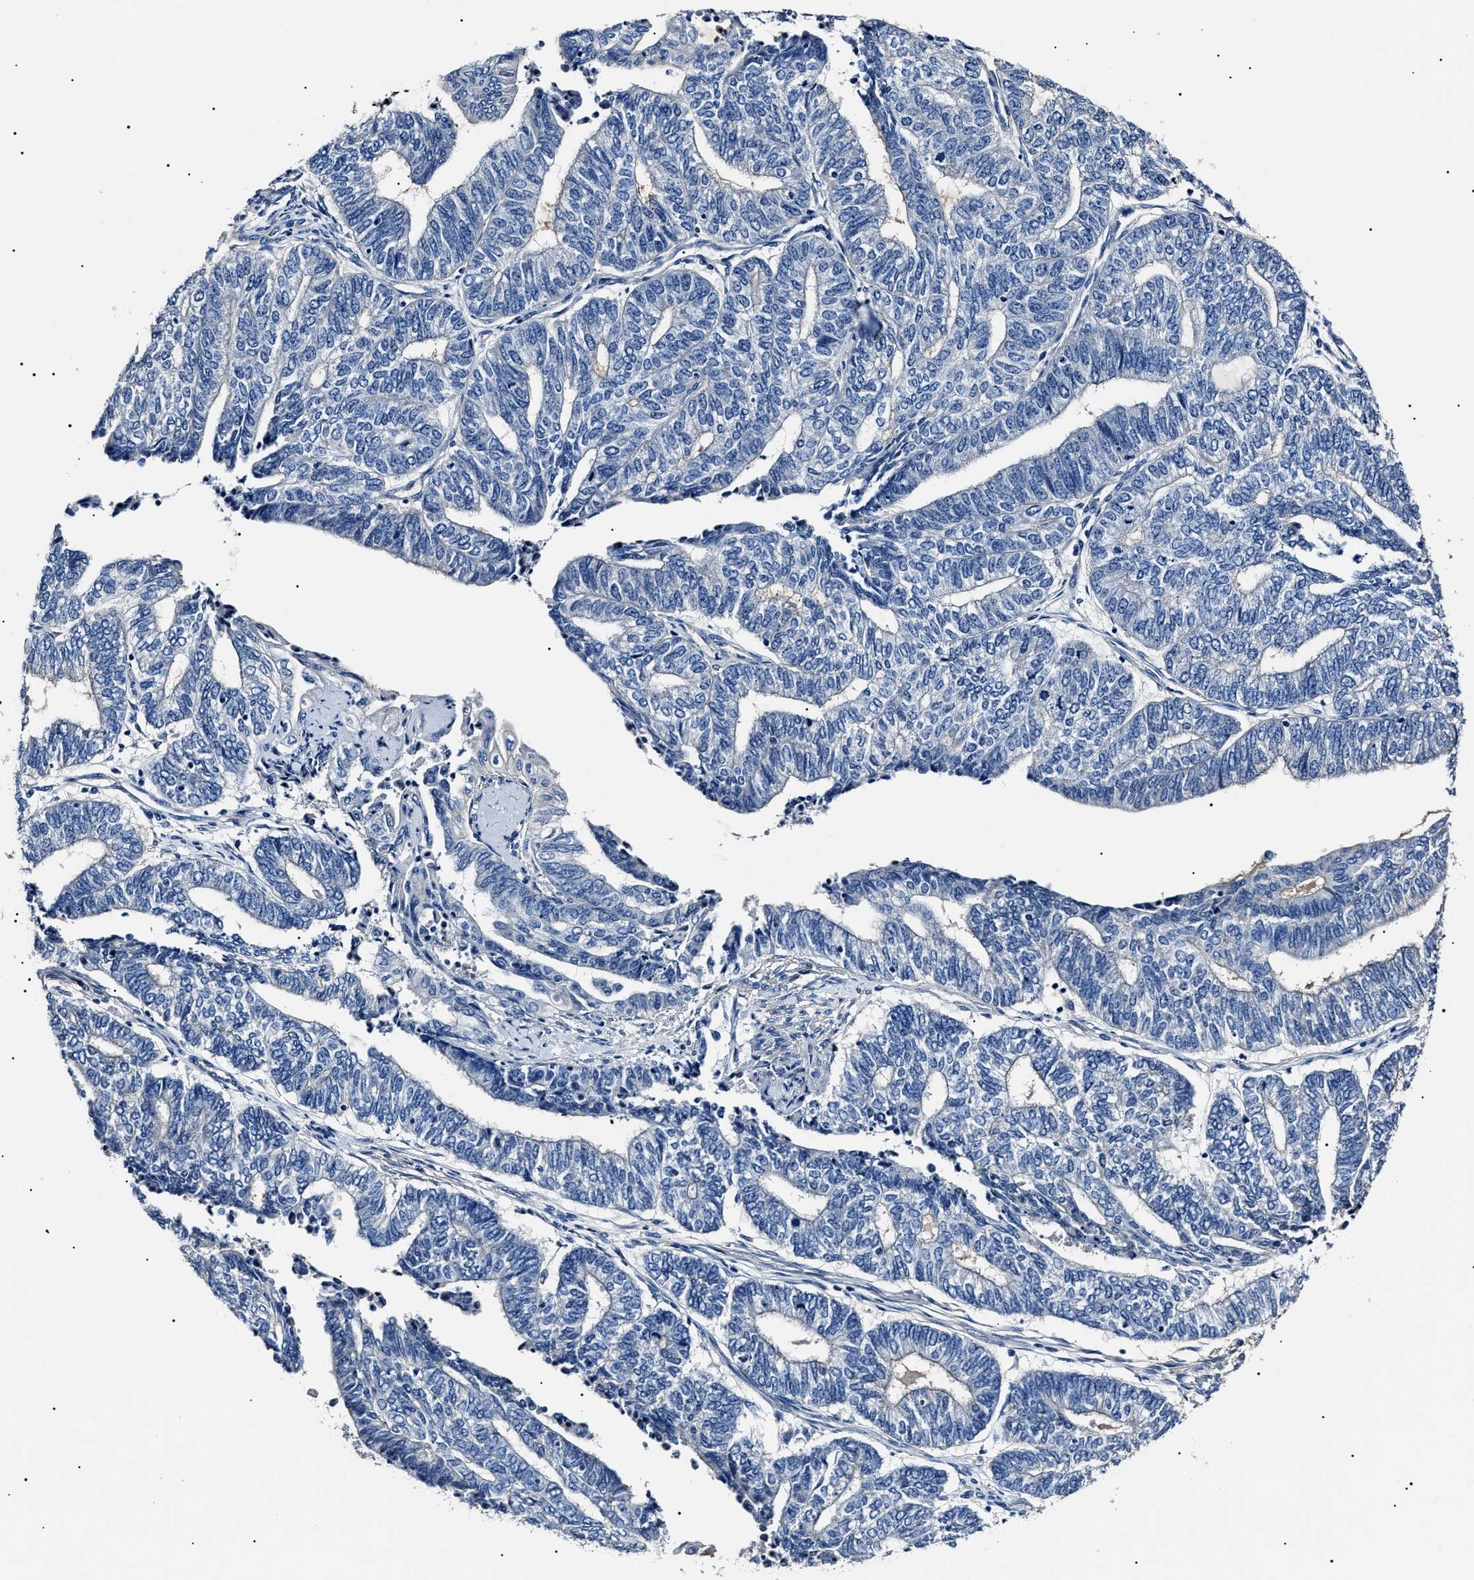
{"staining": {"intensity": "negative", "quantity": "none", "location": "none"}, "tissue": "endometrial cancer", "cell_type": "Tumor cells", "image_type": "cancer", "snomed": [{"axis": "morphology", "description": "Adenocarcinoma, NOS"}, {"axis": "topography", "description": "Uterus"}, {"axis": "topography", "description": "Endometrium"}], "caption": "High power microscopy histopathology image of an IHC histopathology image of endometrial adenocarcinoma, revealing no significant positivity in tumor cells. Nuclei are stained in blue.", "gene": "KLHL42", "patient": {"sex": "female", "age": 70}}